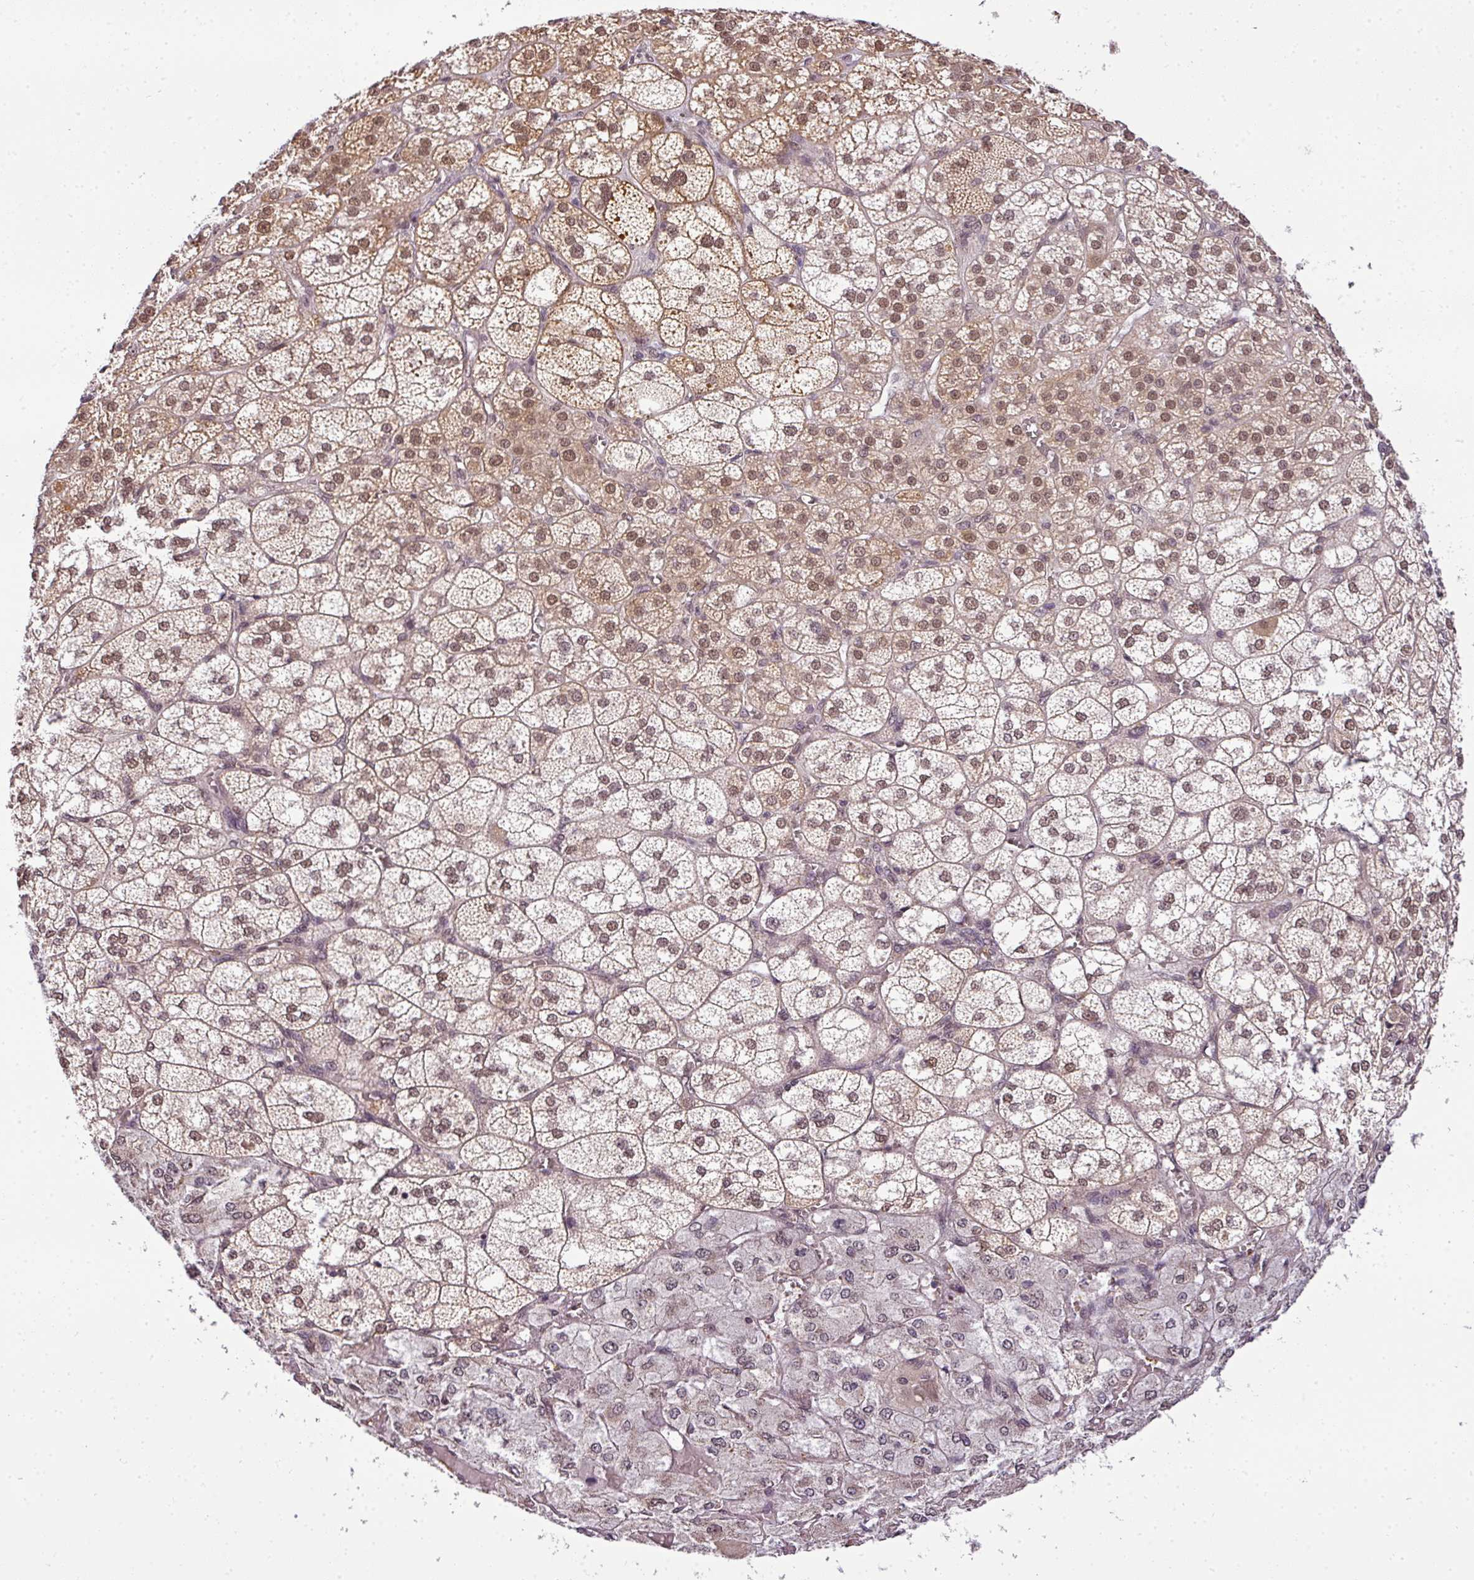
{"staining": {"intensity": "strong", "quantity": ">75%", "location": "cytoplasmic/membranous,nuclear"}, "tissue": "adrenal gland", "cell_type": "Glandular cells", "image_type": "normal", "snomed": [{"axis": "morphology", "description": "Normal tissue, NOS"}, {"axis": "topography", "description": "Adrenal gland"}], "caption": "Human adrenal gland stained with a brown dye shows strong cytoplasmic/membranous,nuclear positive staining in approximately >75% of glandular cells.", "gene": "C1orf226", "patient": {"sex": "female", "age": 60}}